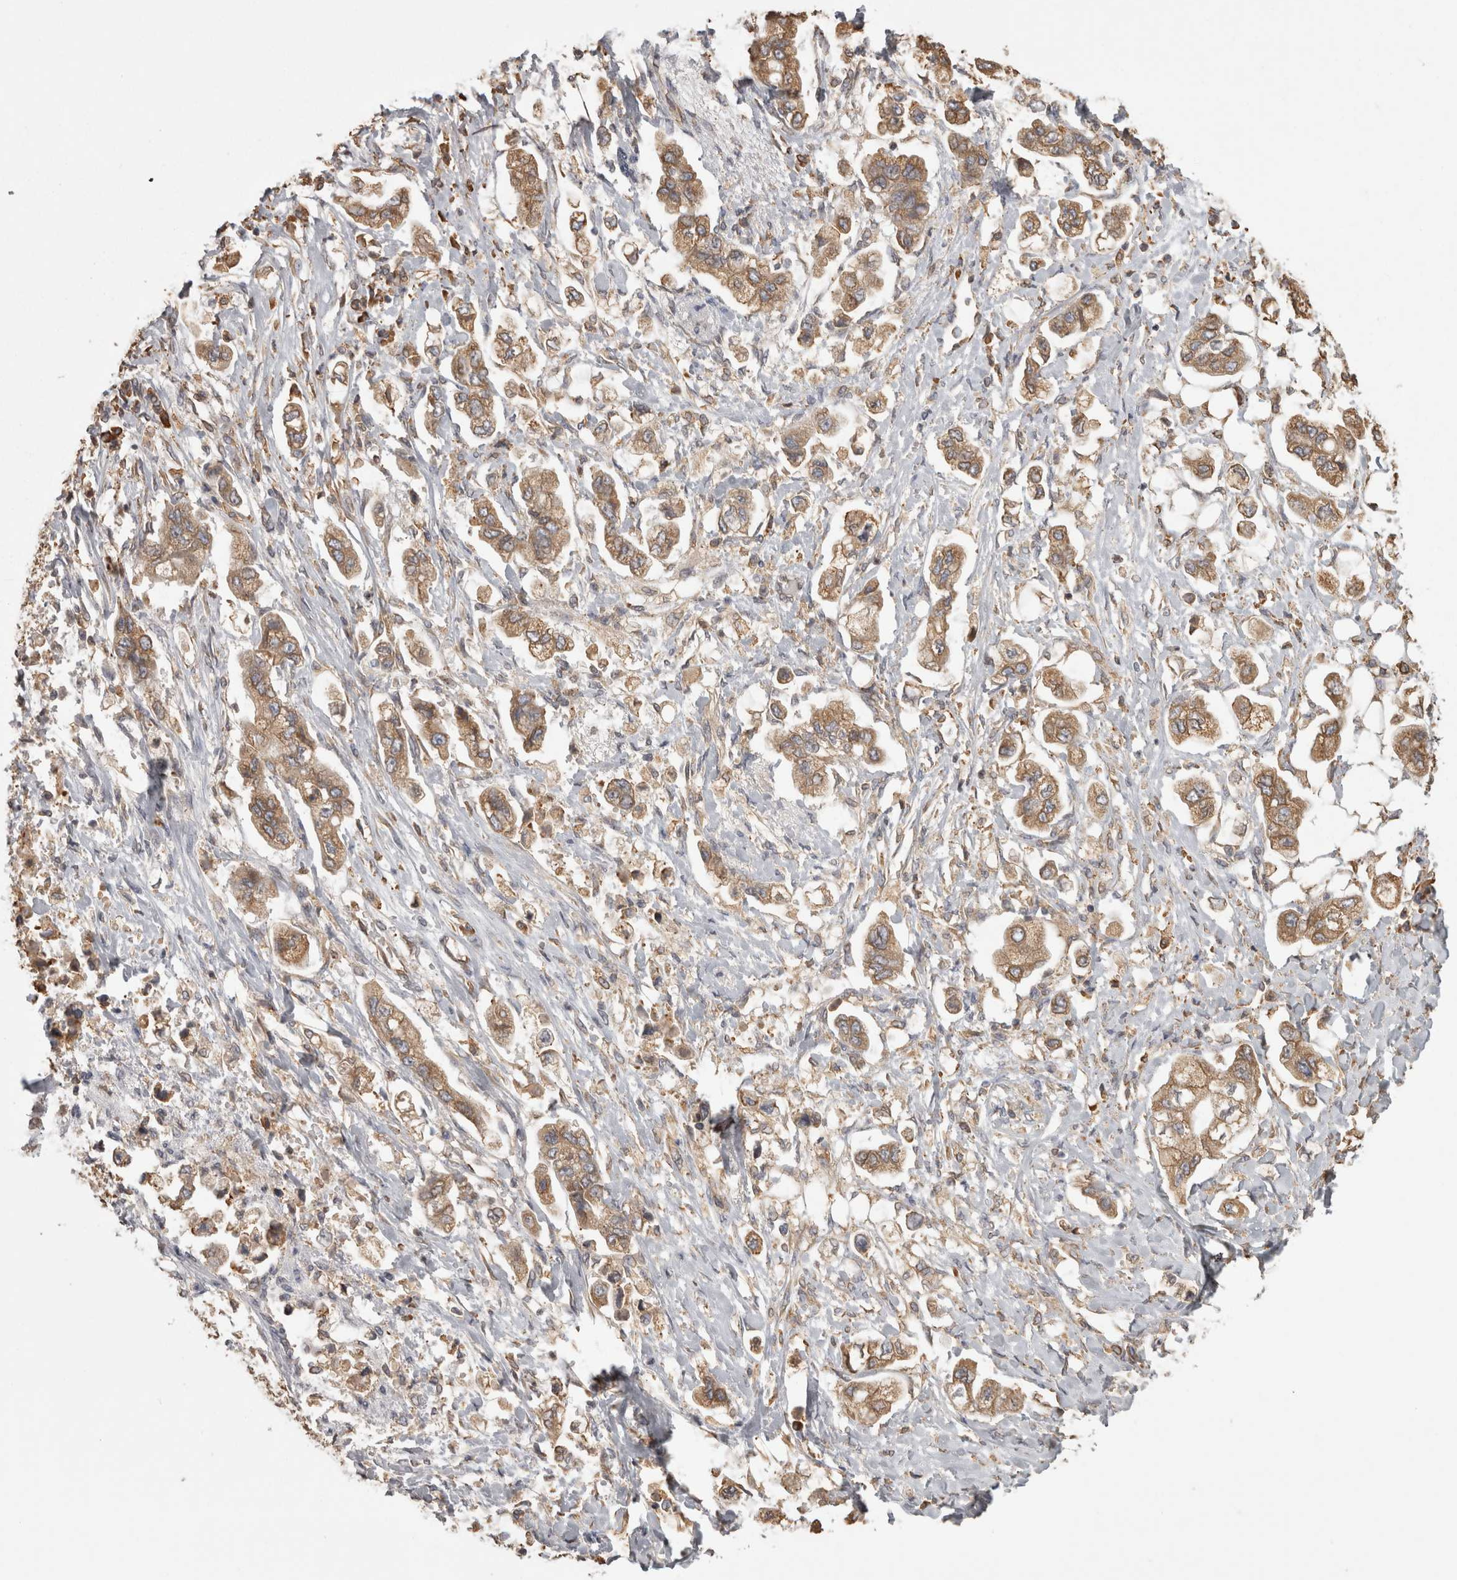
{"staining": {"intensity": "moderate", "quantity": ">75%", "location": "cytoplasmic/membranous"}, "tissue": "stomach cancer", "cell_type": "Tumor cells", "image_type": "cancer", "snomed": [{"axis": "morphology", "description": "Adenocarcinoma, NOS"}, {"axis": "topography", "description": "Stomach"}], "caption": "This is an image of immunohistochemistry (IHC) staining of stomach adenocarcinoma, which shows moderate staining in the cytoplasmic/membranous of tumor cells.", "gene": "PON2", "patient": {"sex": "male", "age": 62}}